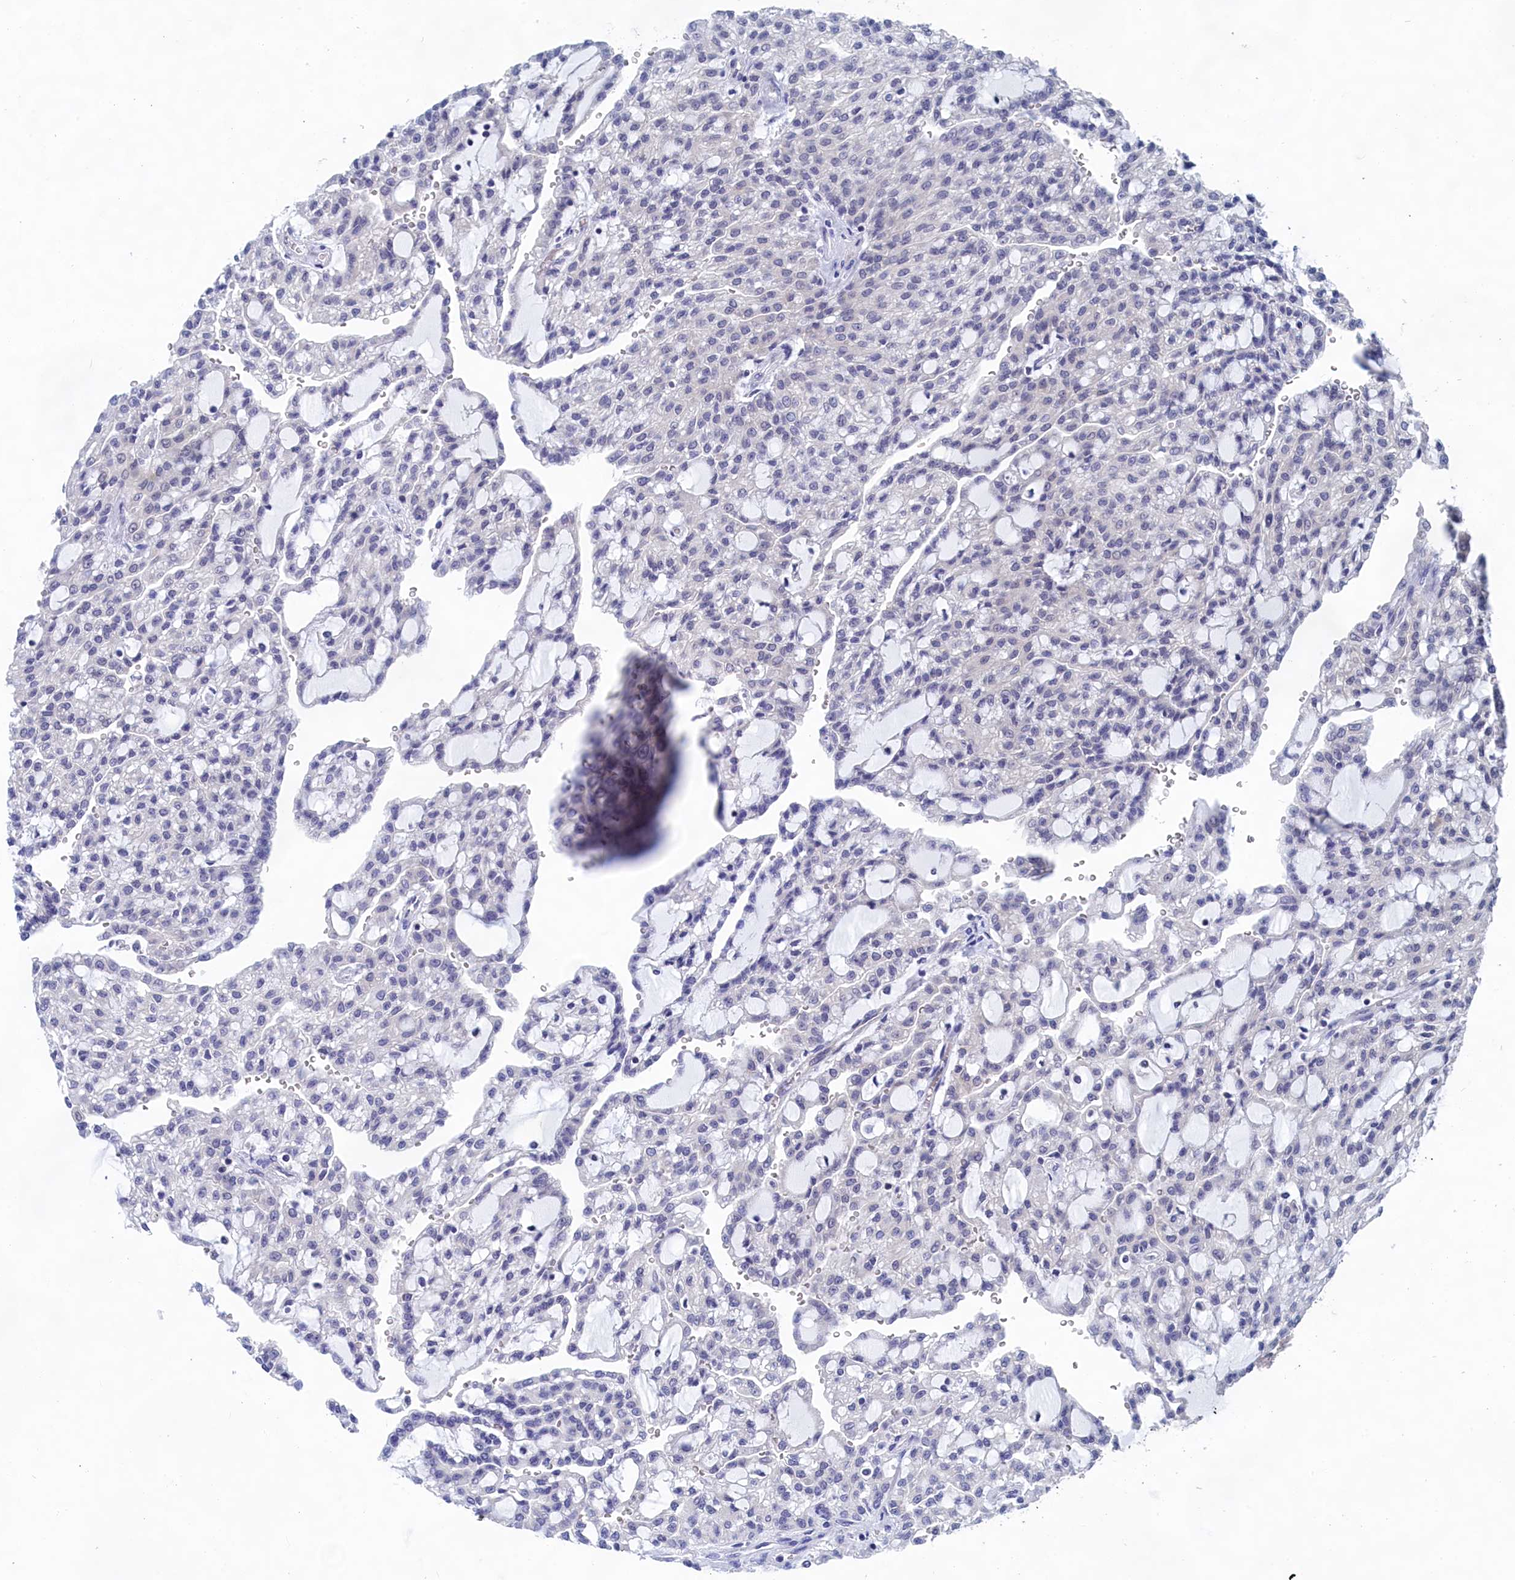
{"staining": {"intensity": "negative", "quantity": "none", "location": "none"}, "tissue": "renal cancer", "cell_type": "Tumor cells", "image_type": "cancer", "snomed": [{"axis": "morphology", "description": "Adenocarcinoma, NOS"}, {"axis": "topography", "description": "Kidney"}], "caption": "Tumor cells are negative for brown protein staining in renal cancer.", "gene": "PGP", "patient": {"sex": "male", "age": 63}}